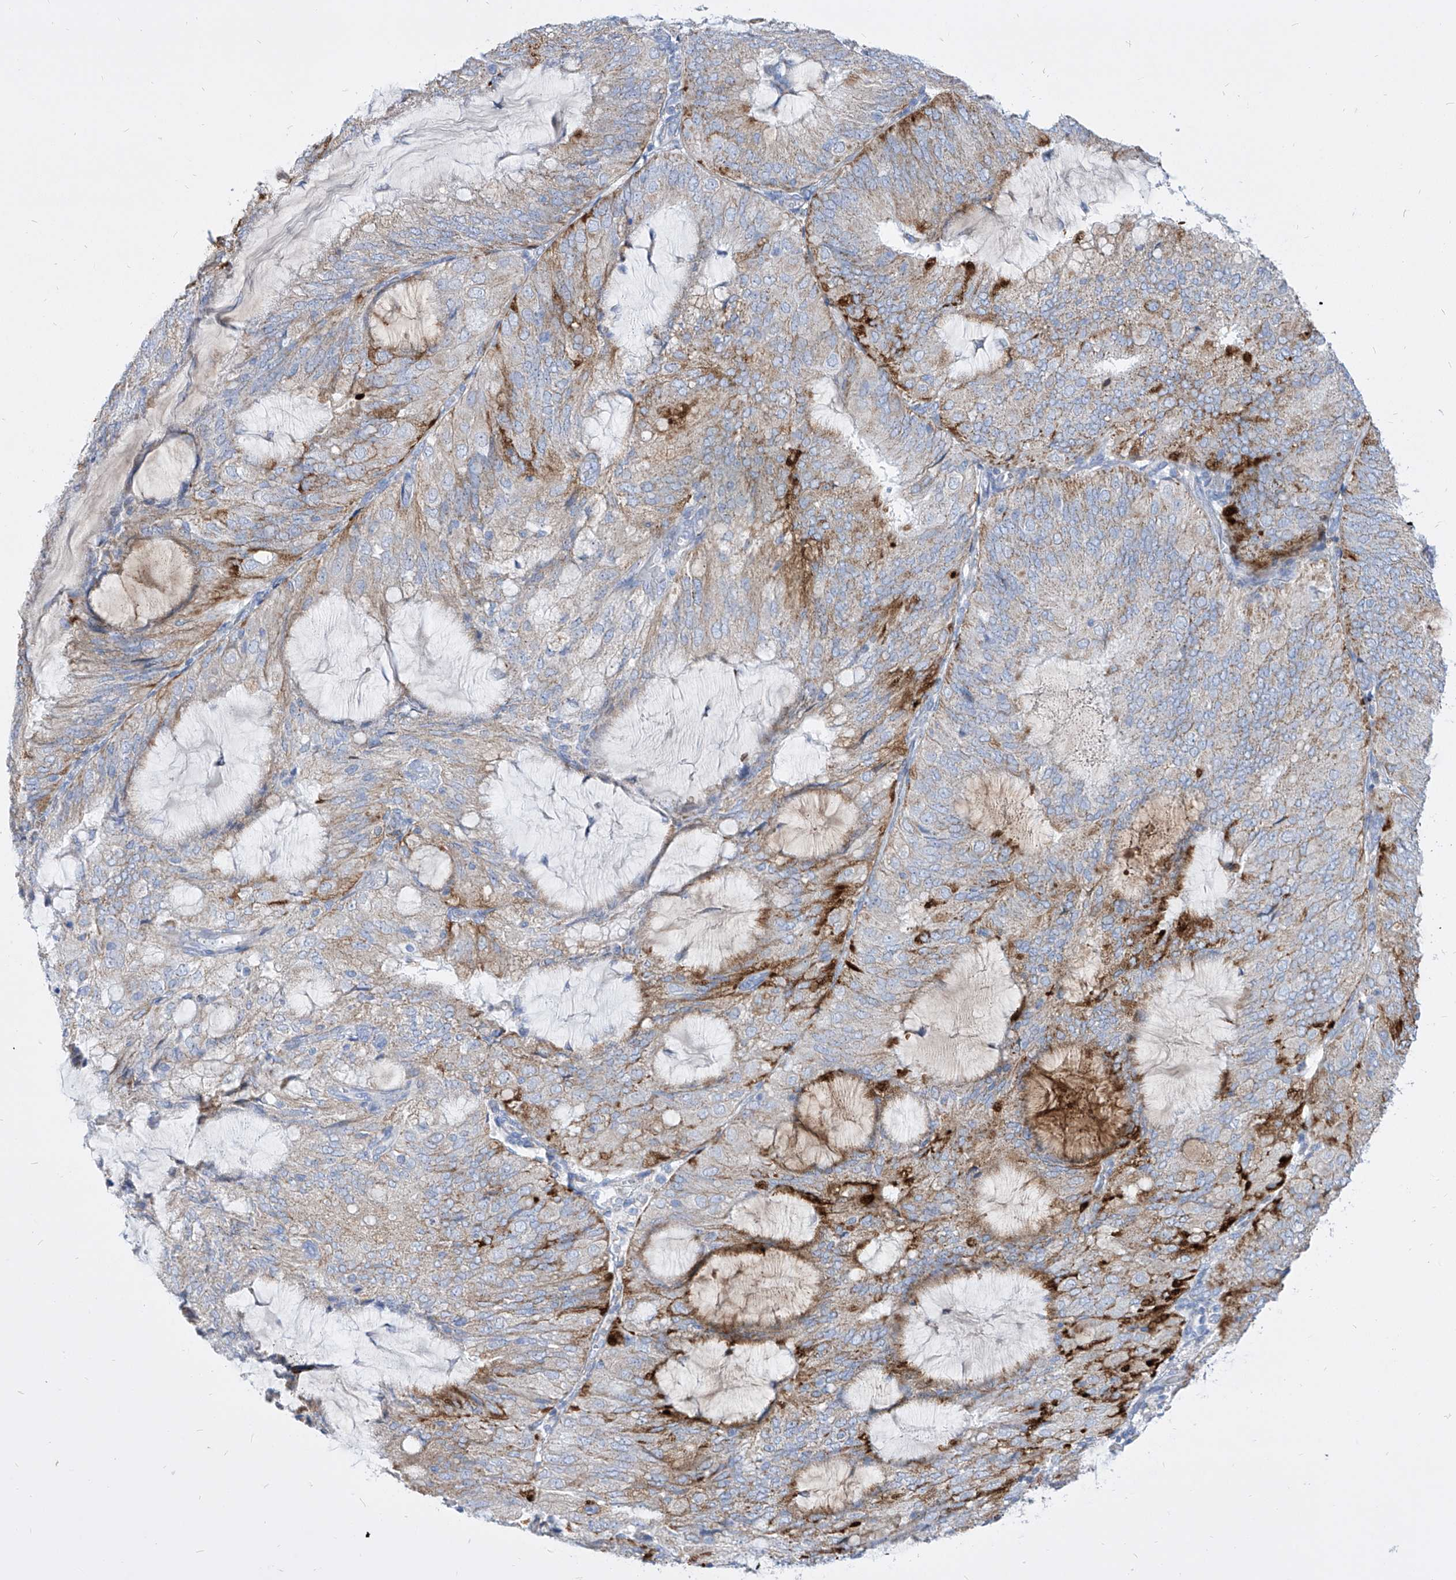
{"staining": {"intensity": "moderate", "quantity": "25%-75%", "location": "cytoplasmic/membranous"}, "tissue": "endometrial cancer", "cell_type": "Tumor cells", "image_type": "cancer", "snomed": [{"axis": "morphology", "description": "Adenocarcinoma, NOS"}, {"axis": "topography", "description": "Endometrium"}], "caption": "Immunohistochemistry (IHC) image of neoplastic tissue: human endometrial adenocarcinoma stained using IHC reveals medium levels of moderate protein expression localized specifically in the cytoplasmic/membranous of tumor cells, appearing as a cytoplasmic/membranous brown color.", "gene": "COQ3", "patient": {"sex": "female", "age": 81}}